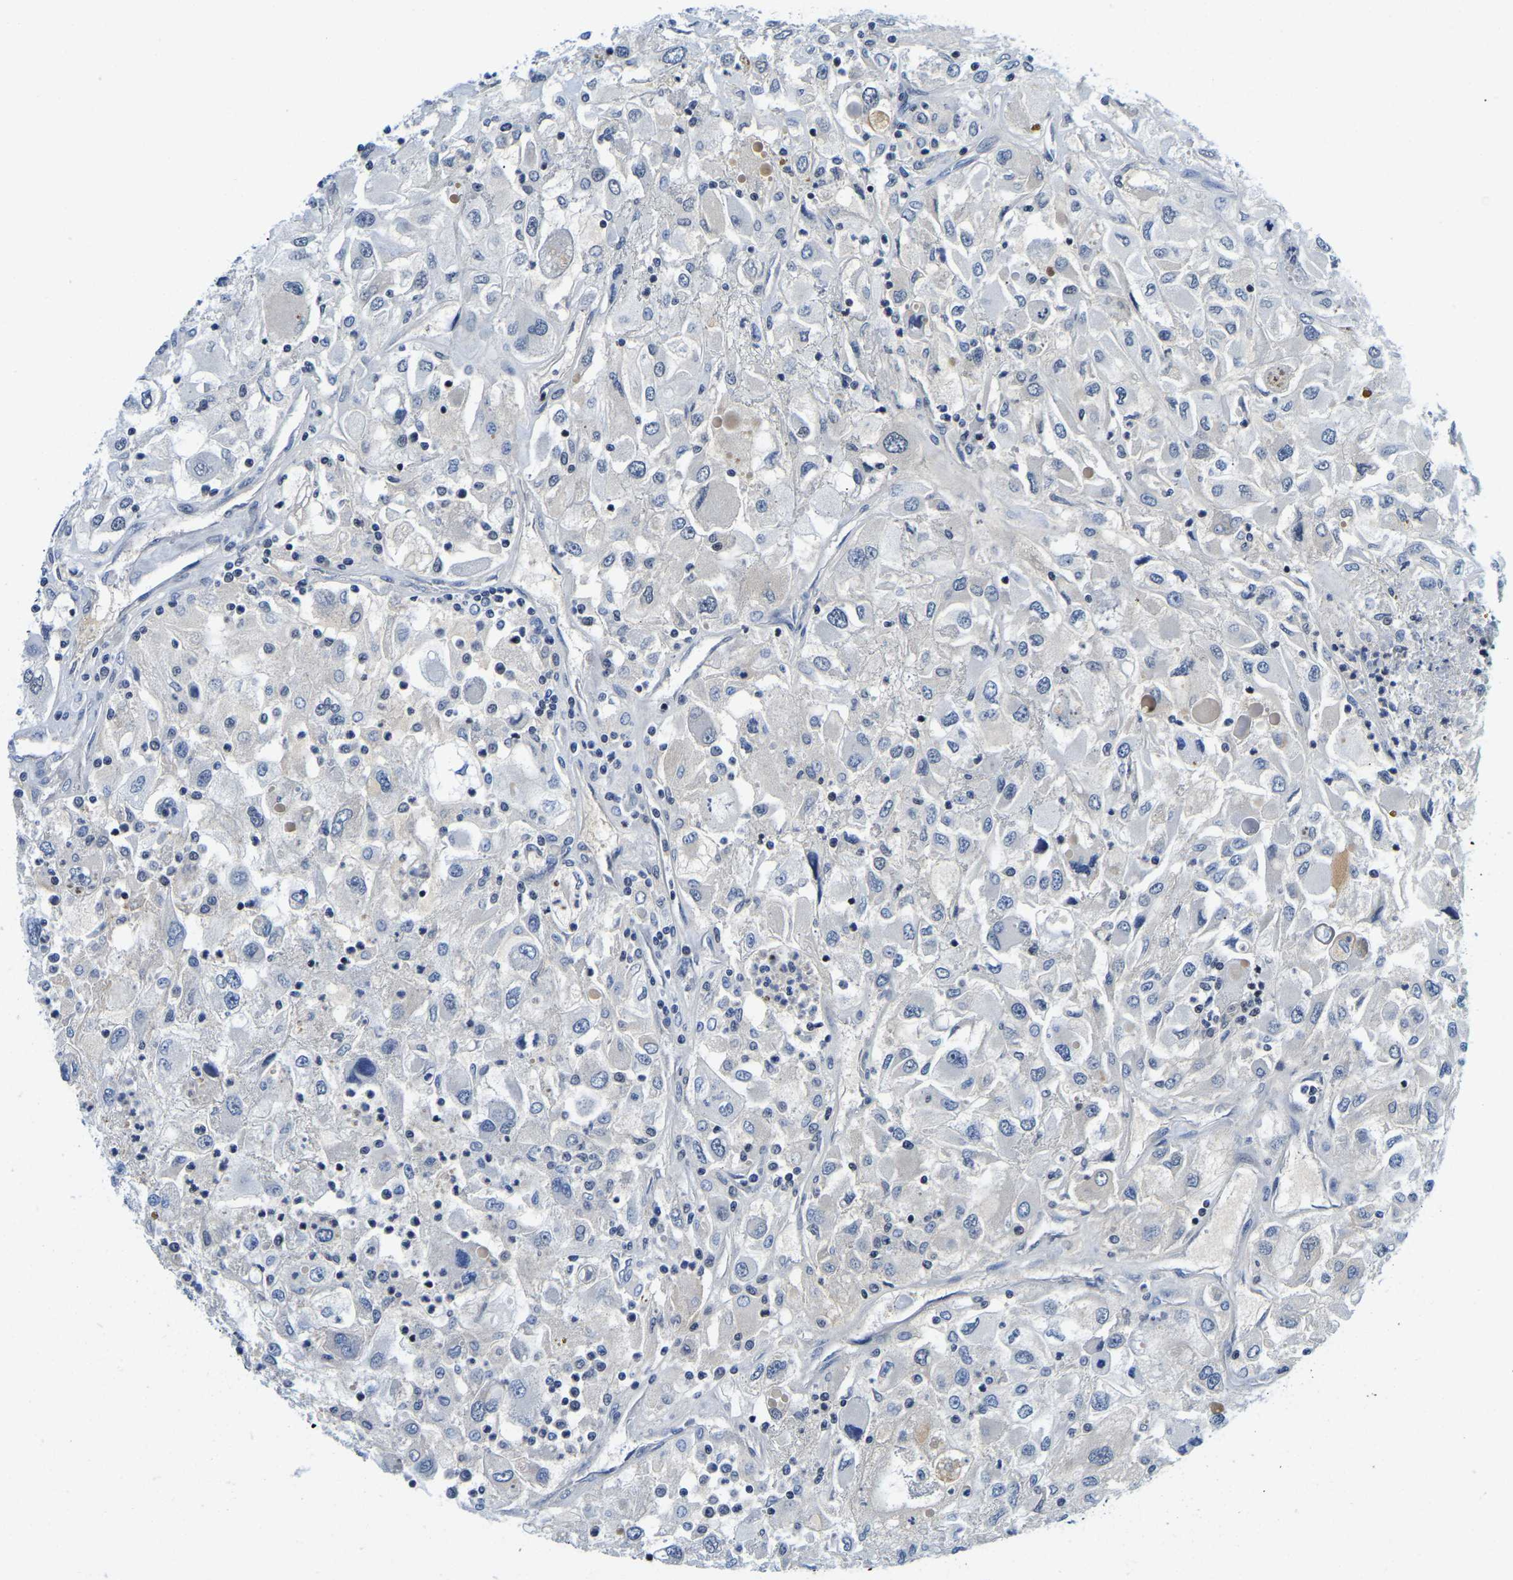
{"staining": {"intensity": "negative", "quantity": "none", "location": "none"}, "tissue": "renal cancer", "cell_type": "Tumor cells", "image_type": "cancer", "snomed": [{"axis": "morphology", "description": "Adenocarcinoma, NOS"}, {"axis": "topography", "description": "Kidney"}], "caption": "This micrograph is of renal adenocarcinoma stained with immunohistochemistry to label a protein in brown with the nuclei are counter-stained blue. There is no staining in tumor cells.", "gene": "POLDIP3", "patient": {"sex": "female", "age": 52}}